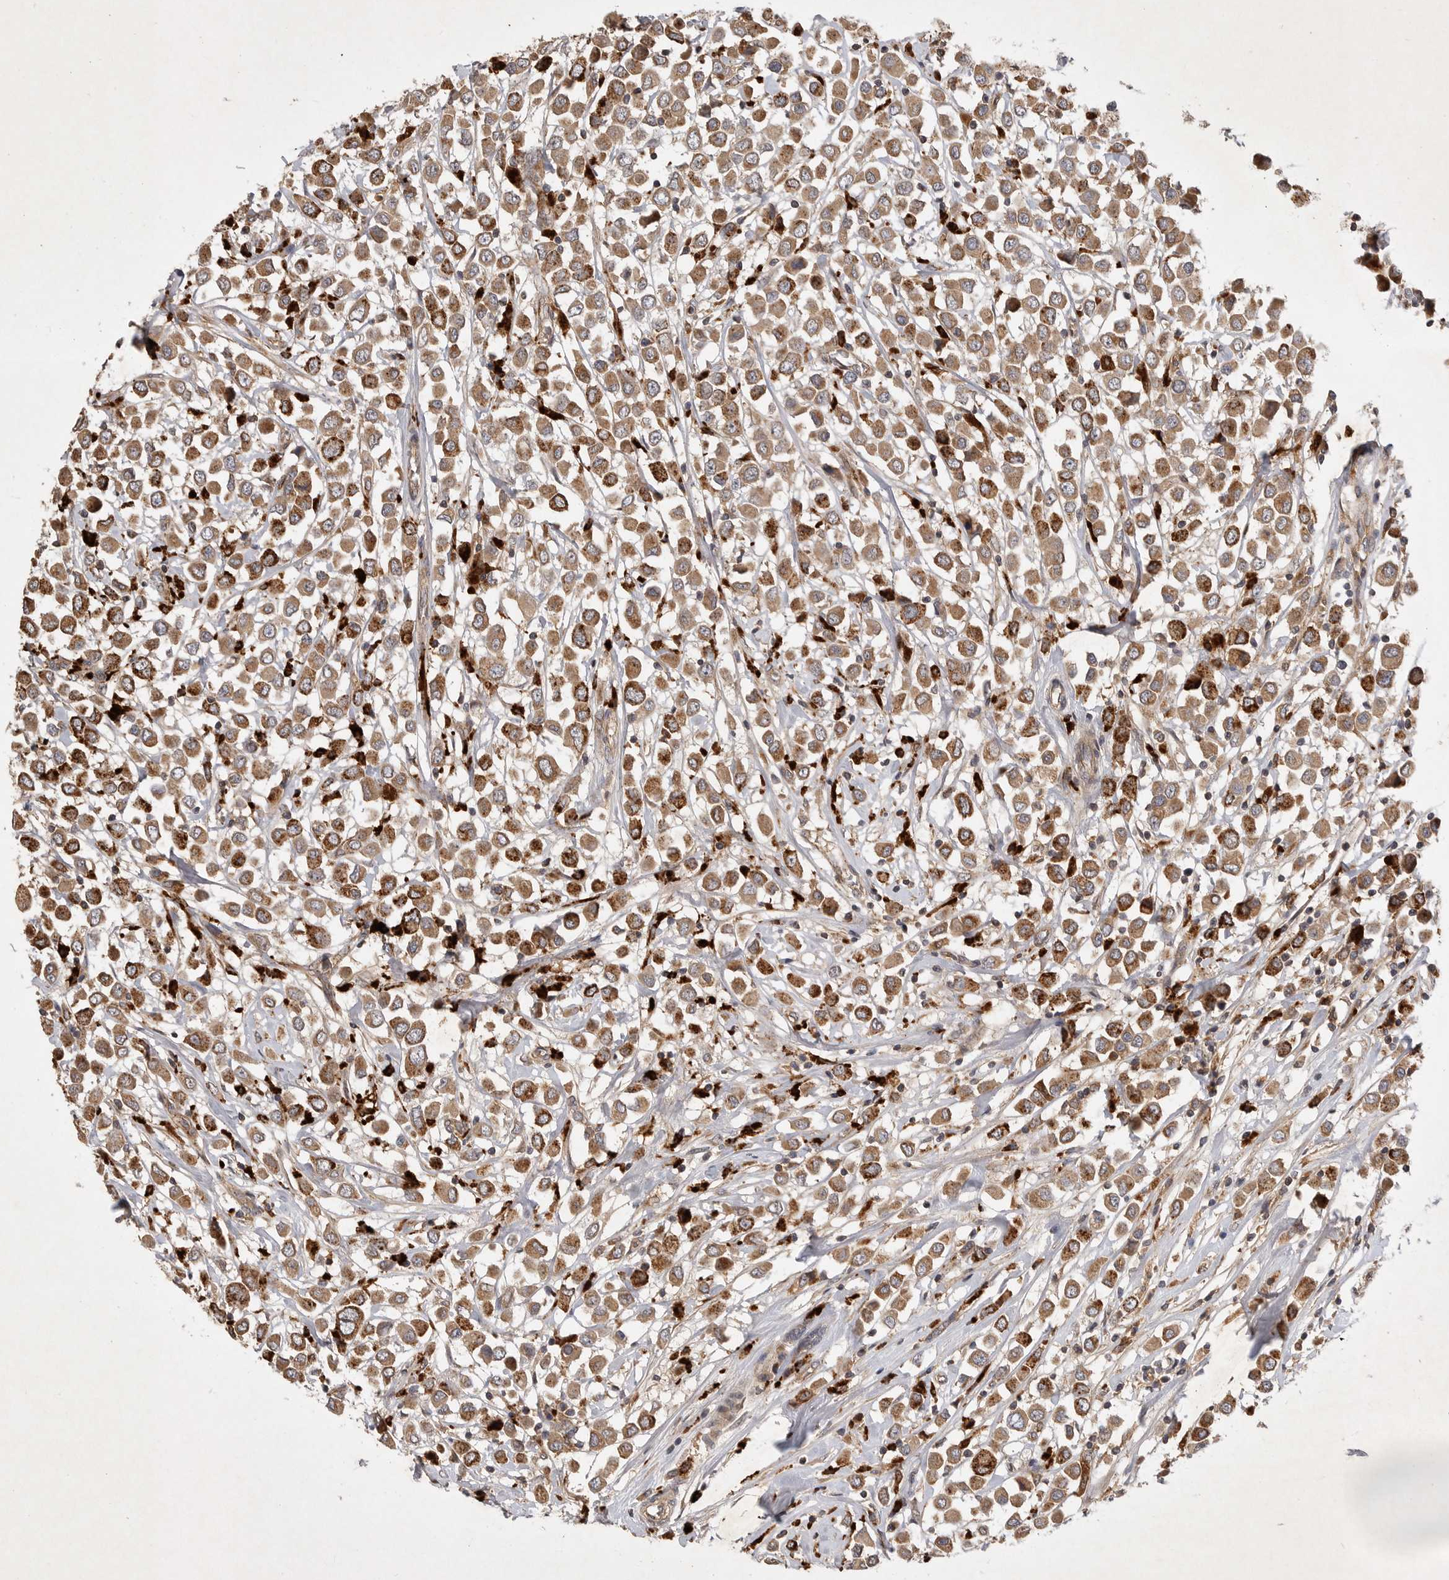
{"staining": {"intensity": "moderate", "quantity": ">75%", "location": "cytoplasmic/membranous"}, "tissue": "breast cancer", "cell_type": "Tumor cells", "image_type": "cancer", "snomed": [{"axis": "morphology", "description": "Duct carcinoma"}, {"axis": "topography", "description": "Breast"}], "caption": "Human breast cancer (infiltrating ductal carcinoma) stained for a protein (brown) shows moderate cytoplasmic/membranous positive staining in about >75% of tumor cells.", "gene": "ZNF232", "patient": {"sex": "female", "age": 61}}